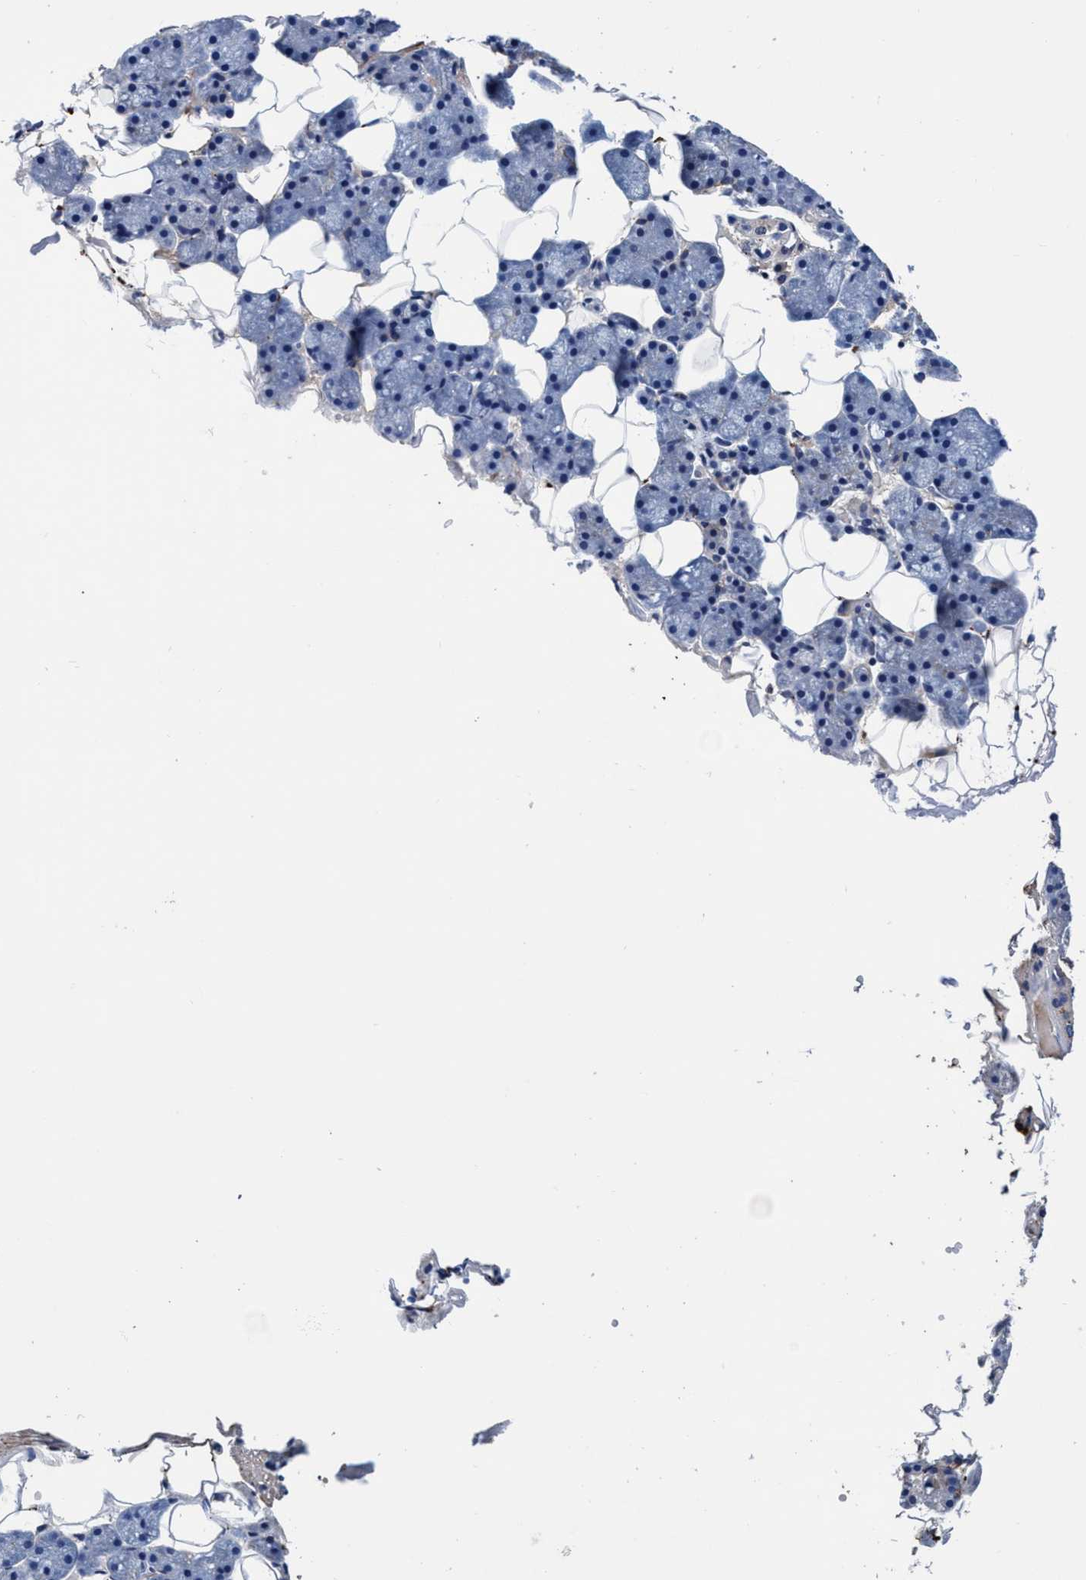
{"staining": {"intensity": "negative", "quantity": "none", "location": "none"}, "tissue": "salivary gland", "cell_type": "Glandular cells", "image_type": "normal", "snomed": [{"axis": "morphology", "description": "Normal tissue, NOS"}, {"axis": "topography", "description": "Salivary gland"}], "caption": "An IHC micrograph of normal salivary gland is shown. There is no staining in glandular cells of salivary gland.", "gene": "RNF208", "patient": {"sex": "female", "age": 33}}